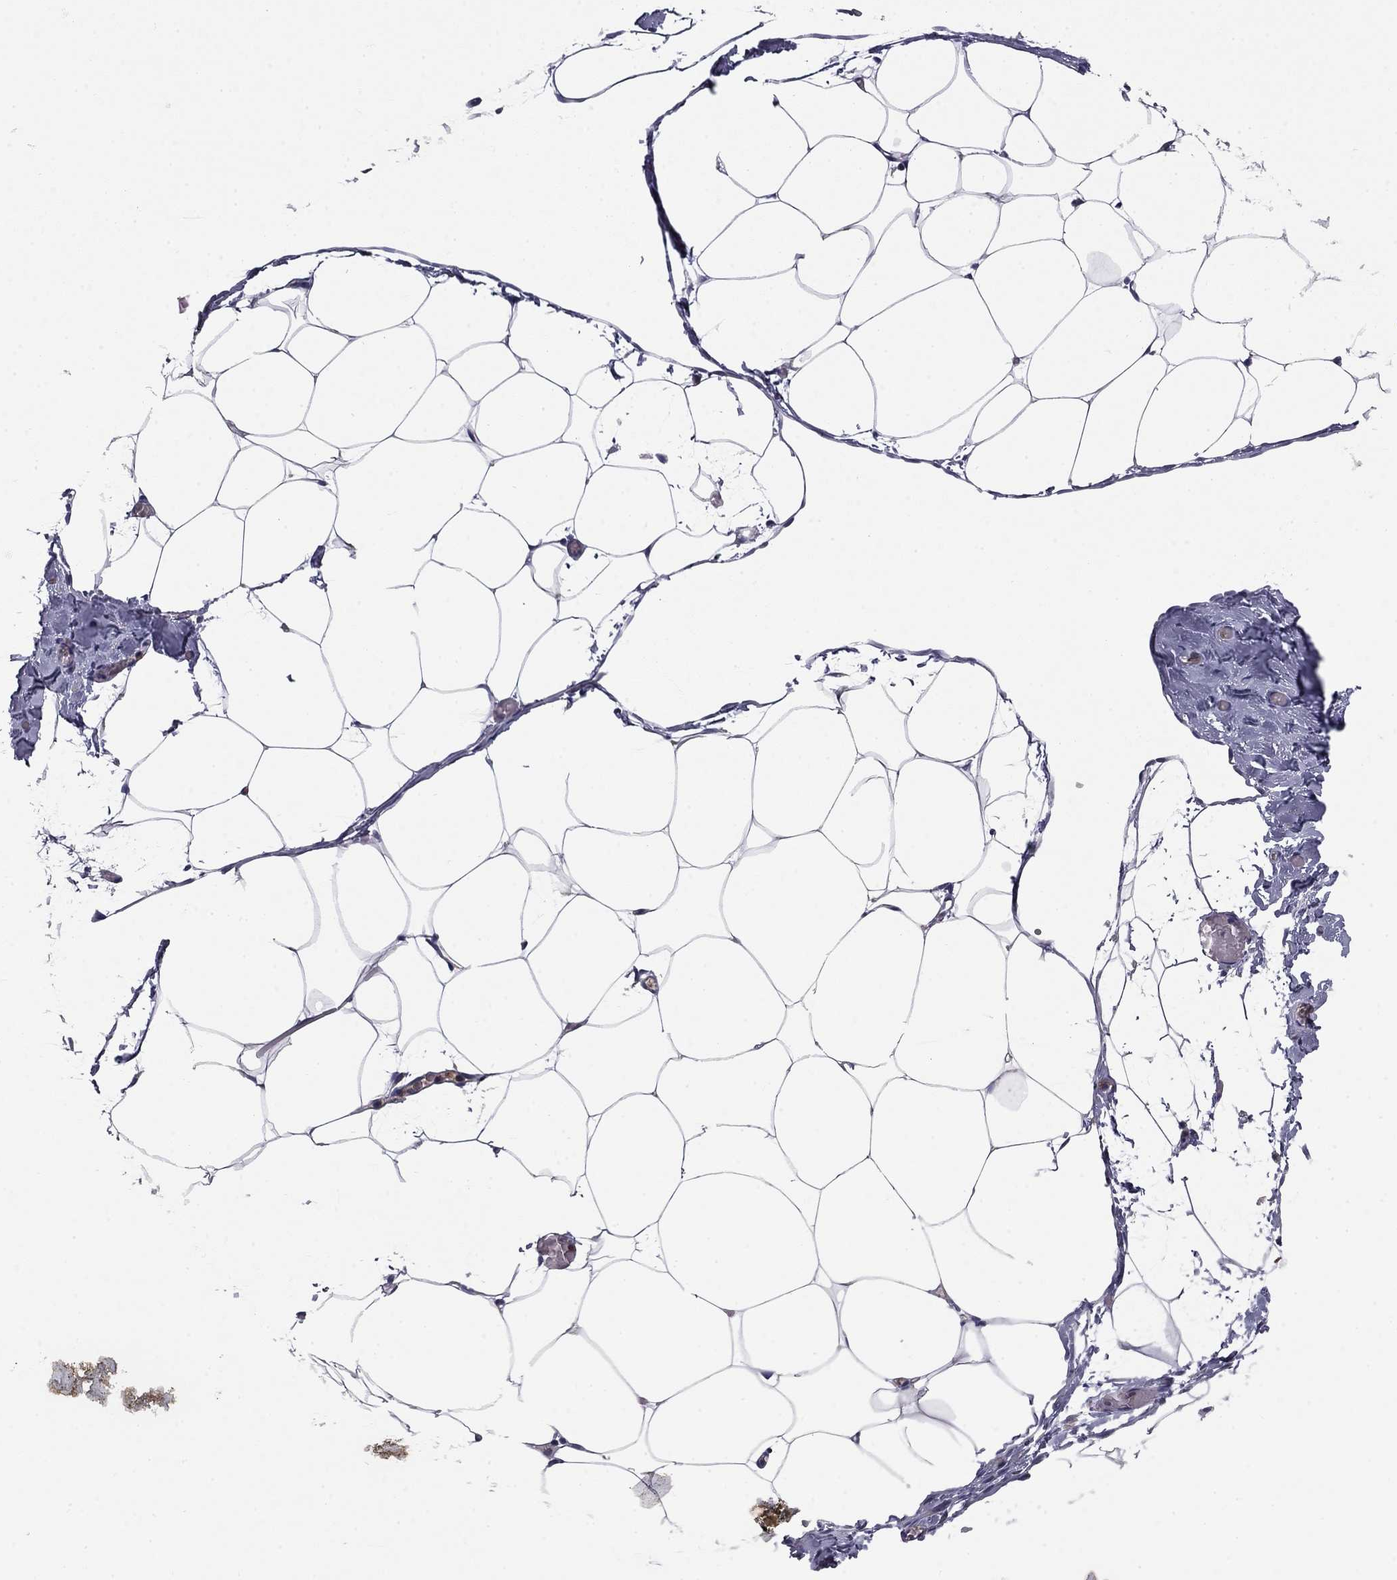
{"staining": {"intensity": "negative", "quantity": "none", "location": "none"}, "tissue": "adipose tissue", "cell_type": "Adipocytes", "image_type": "normal", "snomed": [{"axis": "morphology", "description": "Normal tissue, NOS"}, {"axis": "topography", "description": "Adipose tissue"}], "caption": "IHC image of normal adipose tissue: adipose tissue stained with DAB demonstrates no significant protein staining in adipocytes.", "gene": "CEACAM7", "patient": {"sex": "male", "age": 57}}